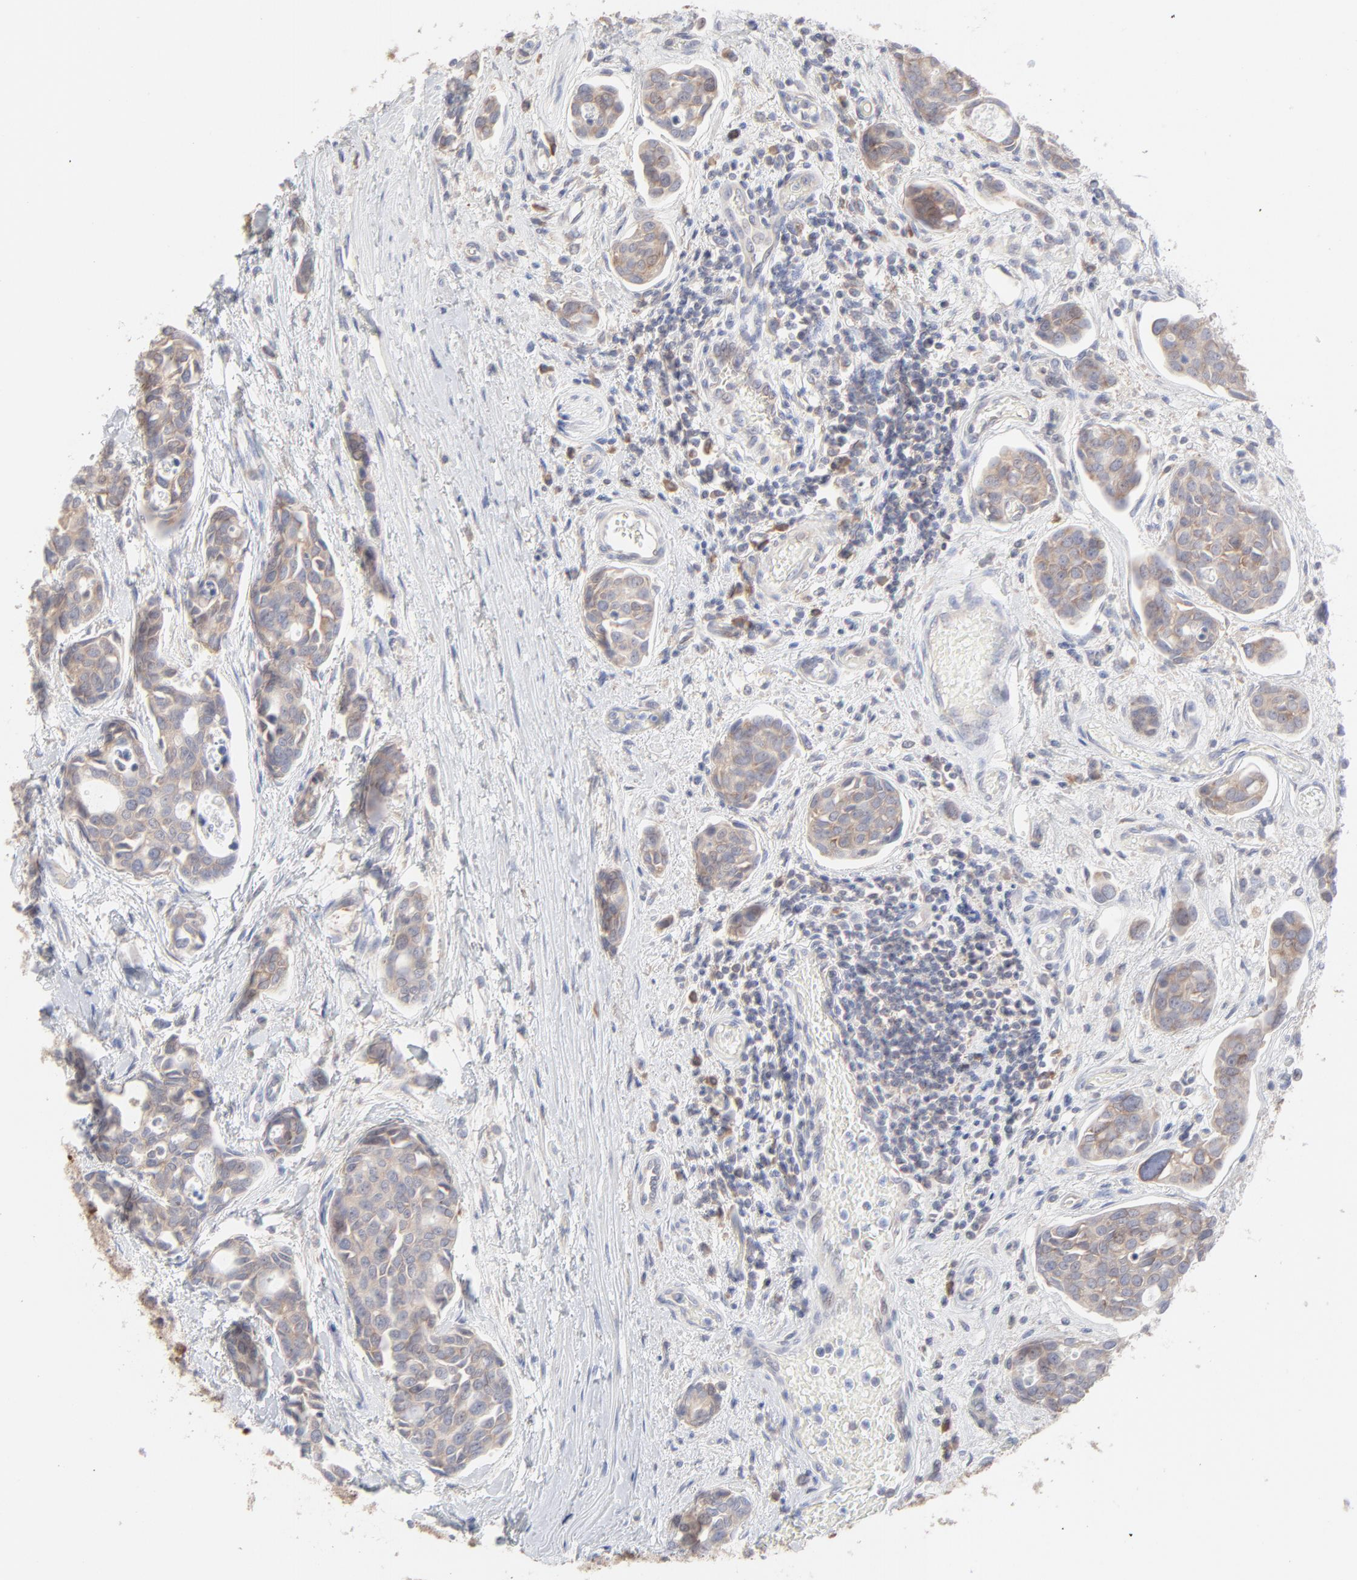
{"staining": {"intensity": "weak", "quantity": ">75%", "location": "cytoplasmic/membranous"}, "tissue": "urothelial cancer", "cell_type": "Tumor cells", "image_type": "cancer", "snomed": [{"axis": "morphology", "description": "Urothelial carcinoma, High grade"}, {"axis": "topography", "description": "Urinary bladder"}], "caption": "The photomicrograph displays a brown stain indicating the presence of a protein in the cytoplasmic/membranous of tumor cells in urothelial carcinoma (high-grade).", "gene": "RPS21", "patient": {"sex": "male", "age": 78}}